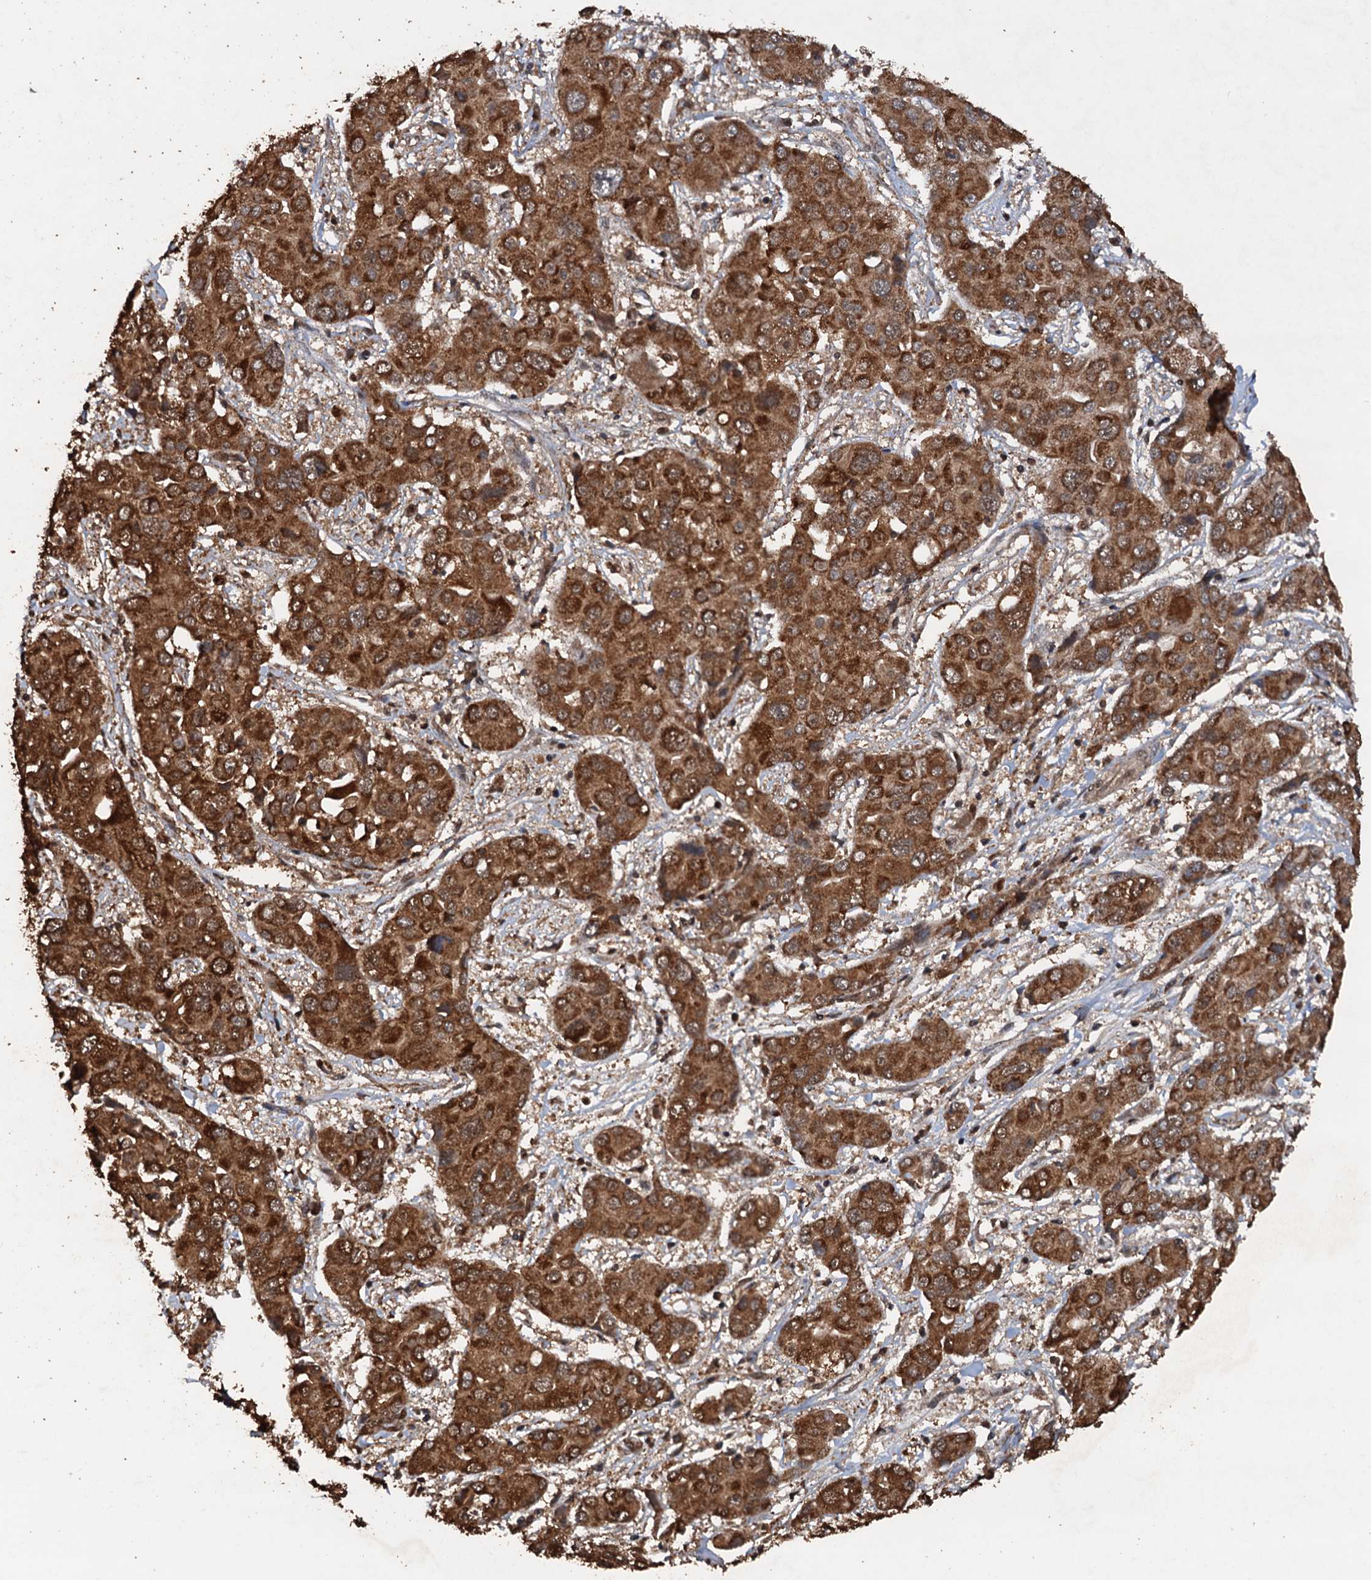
{"staining": {"intensity": "strong", "quantity": ">75%", "location": "cytoplasmic/membranous"}, "tissue": "liver cancer", "cell_type": "Tumor cells", "image_type": "cancer", "snomed": [{"axis": "morphology", "description": "Cholangiocarcinoma"}, {"axis": "topography", "description": "Liver"}], "caption": "Immunohistochemistry (IHC) of liver cancer (cholangiocarcinoma) shows high levels of strong cytoplasmic/membranous expression in about >75% of tumor cells.", "gene": "PSMD9", "patient": {"sex": "male", "age": 67}}